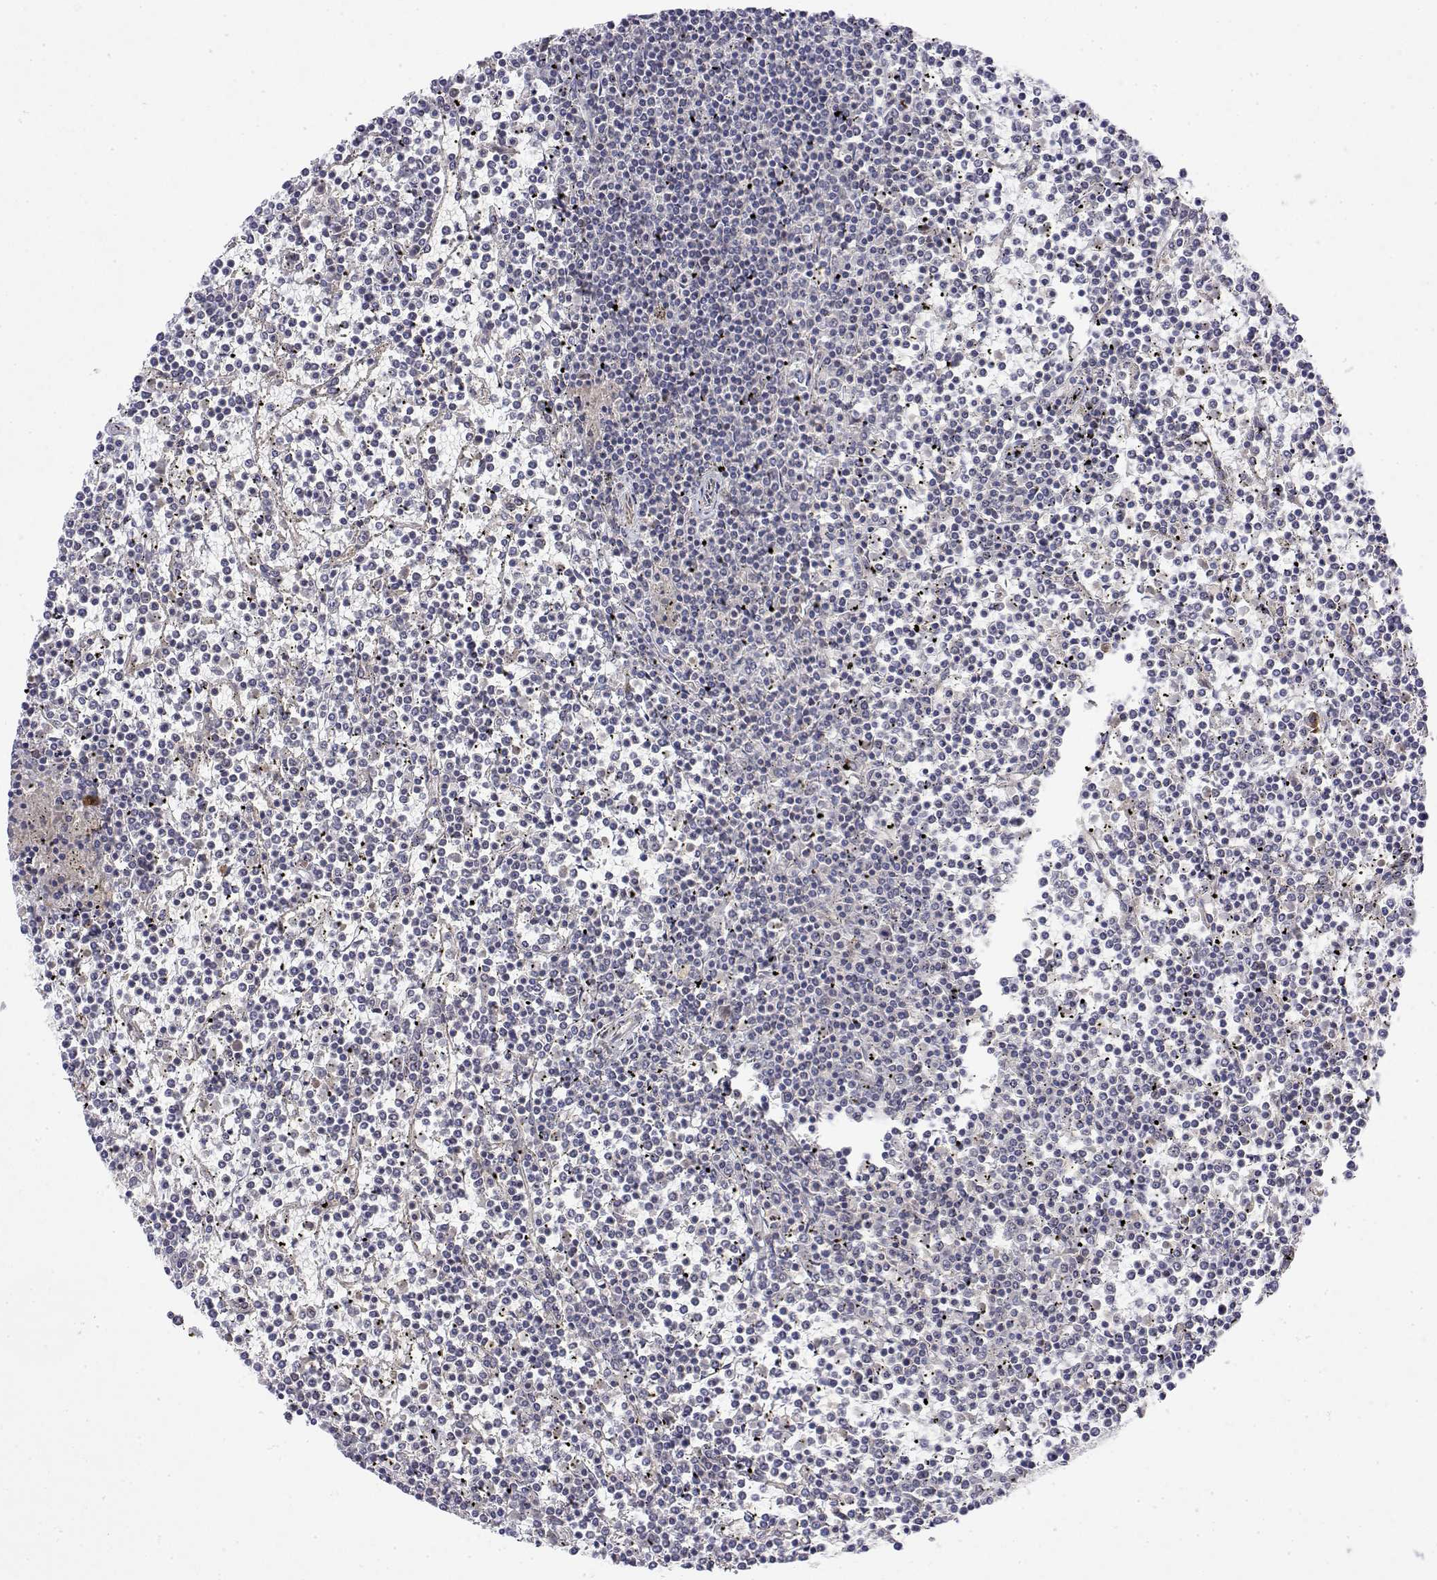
{"staining": {"intensity": "negative", "quantity": "none", "location": "none"}, "tissue": "lymphoma", "cell_type": "Tumor cells", "image_type": "cancer", "snomed": [{"axis": "morphology", "description": "Malignant lymphoma, non-Hodgkin's type, Low grade"}, {"axis": "topography", "description": "Spleen"}], "caption": "There is no significant staining in tumor cells of low-grade malignant lymphoma, non-Hodgkin's type.", "gene": "IGFBP4", "patient": {"sex": "female", "age": 19}}